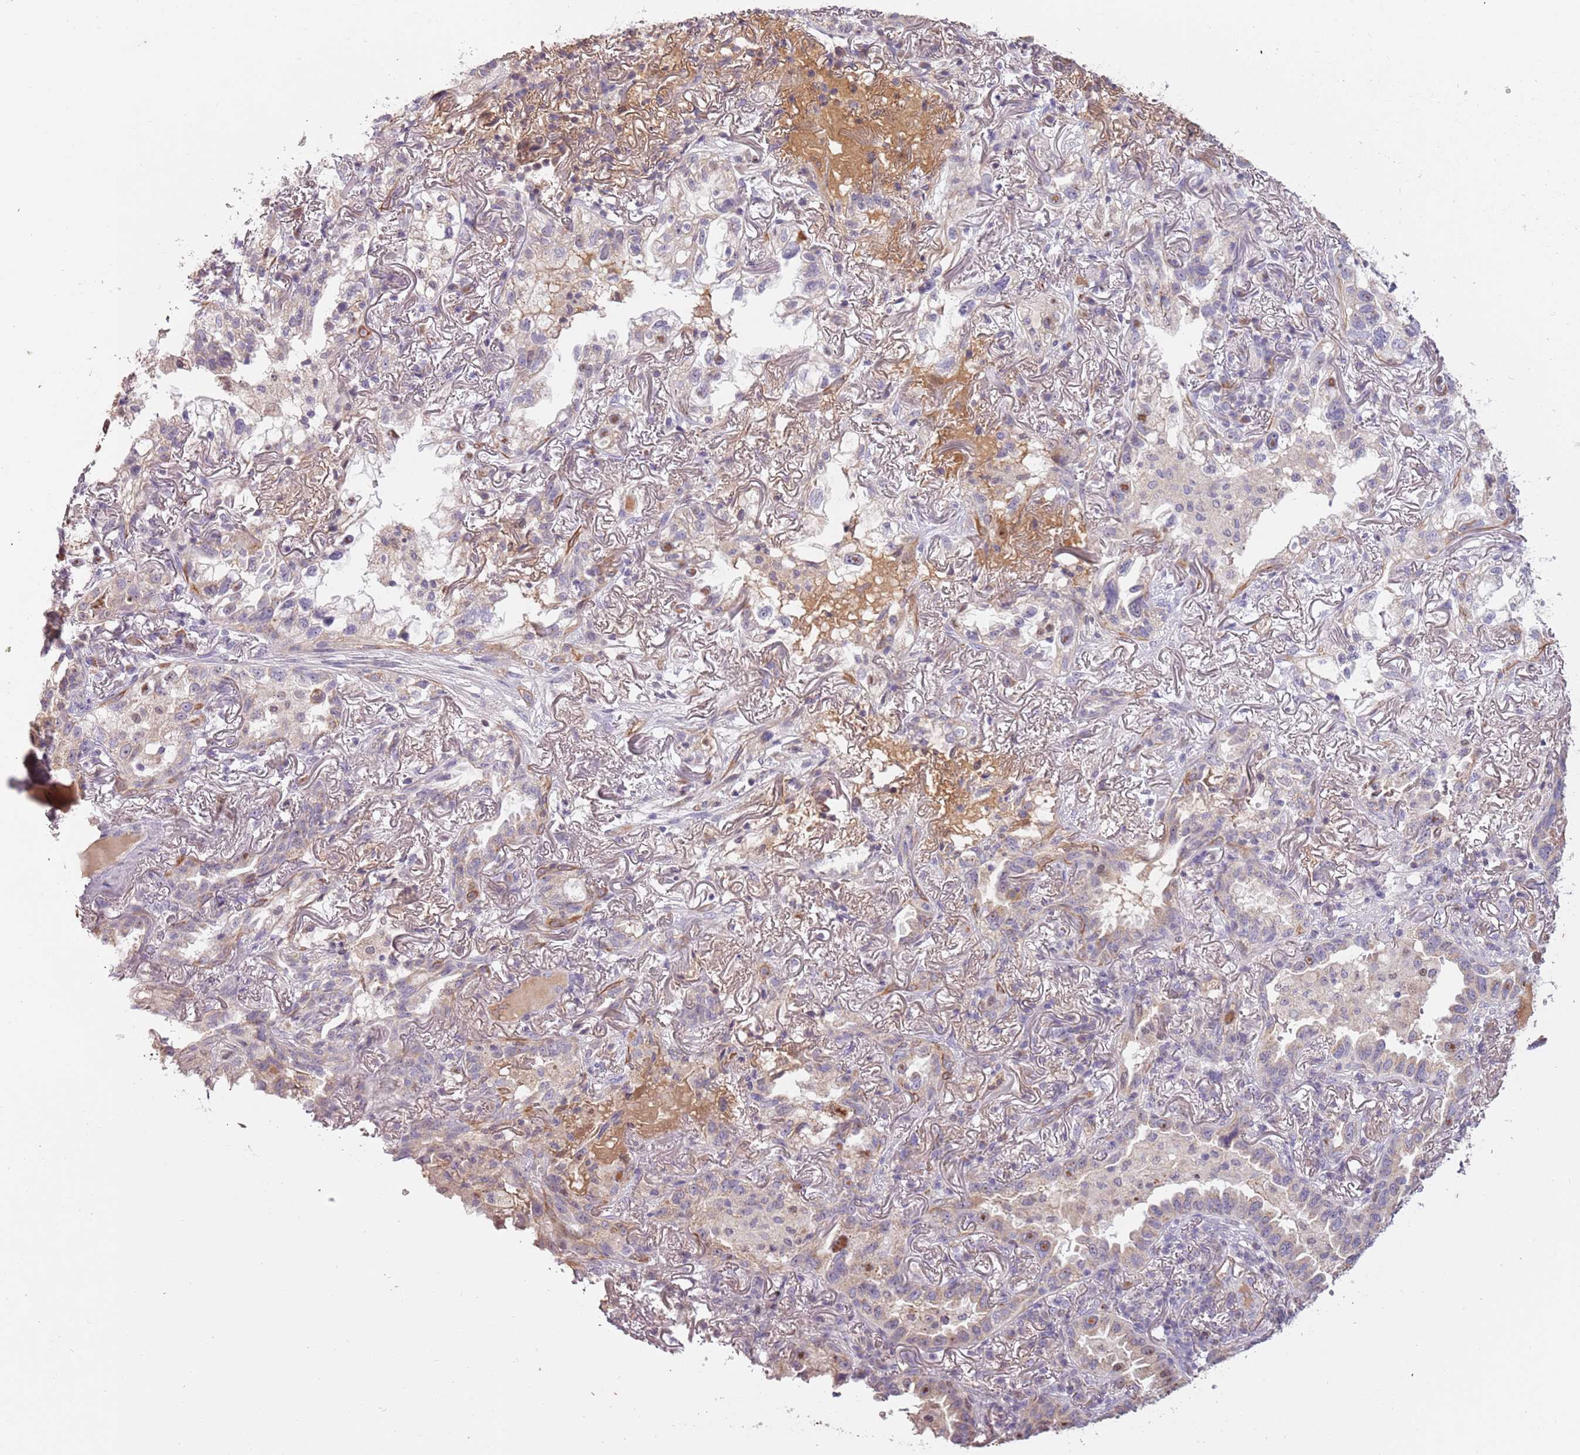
{"staining": {"intensity": "moderate", "quantity": "<25%", "location": "nuclear"}, "tissue": "lung cancer", "cell_type": "Tumor cells", "image_type": "cancer", "snomed": [{"axis": "morphology", "description": "Adenocarcinoma, NOS"}, {"axis": "topography", "description": "Lung"}], "caption": "Brown immunohistochemical staining in human lung cancer (adenocarcinoma) shows moderate nuclear positivity in approximately <25% of tumor cells.", "gene": "SYS1", "patient": {"sex": "female", "age": 69}}